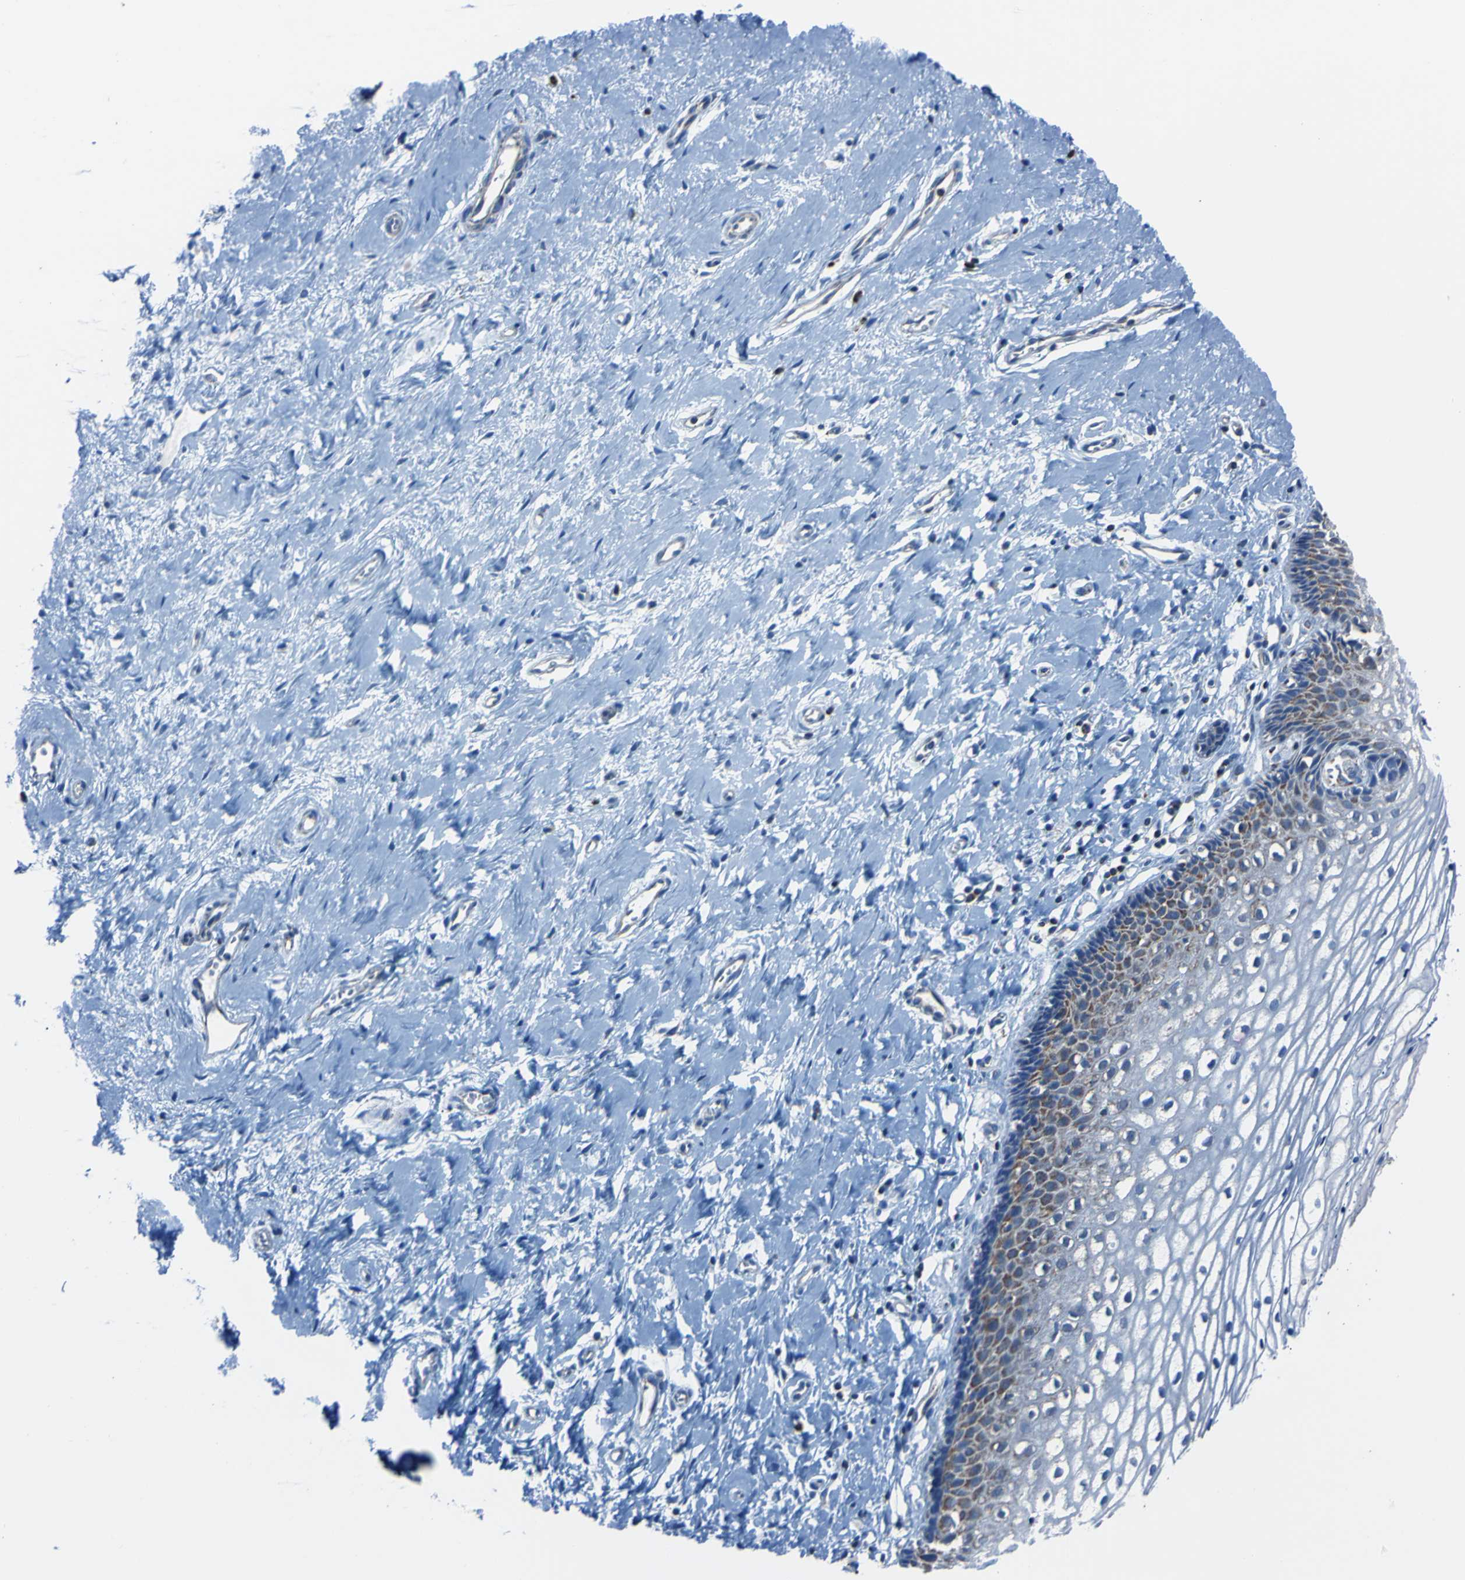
{"staining": {"intensity": "moderate", "quantity": "<25%", "location": "cytoplasmic/membranous"}, "tissue": "vagina", "cell_type": "Squamous epithelial cells", "image_type": "normal", "snomed": [{"axis": "morphology", "description": "Normal tissue, NOS"}, {"axis": "topography", "description": "Soft tissue"}, {"axis": "topography", "description": "Vagina"}], "caption": "Immunohistochemistry (IHC) photomicrograph of benign vagina stained for a protein (brown), which reveals low levels of moderate cytoplasmic/membranous positivity in about <25% of squamous epithelial cells.", "gene": "CLPP", "patient": {"sex": "female", "age": 61}}